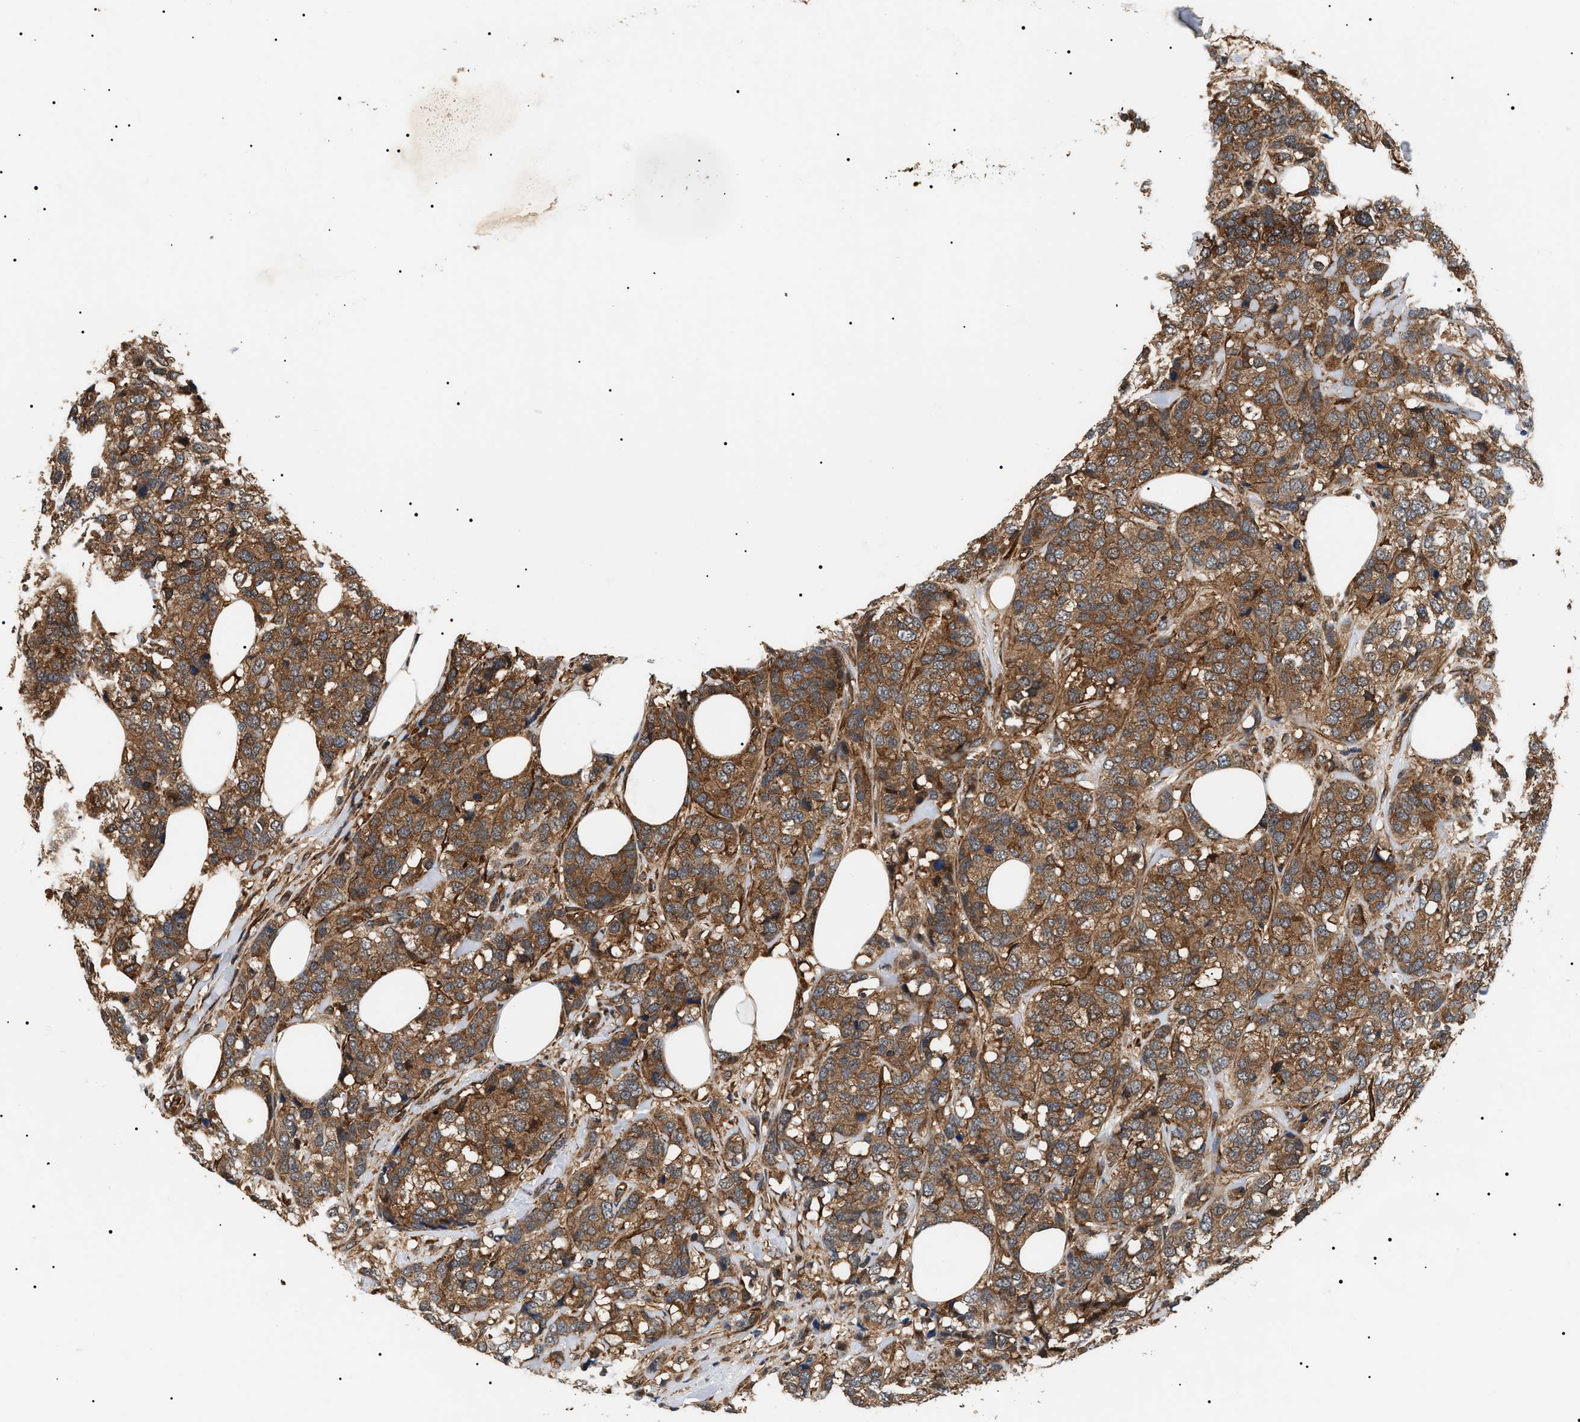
{"staining": {"intensity": "moderate", "quantity": ">75%", "location": "cytoplasmic/membranous"}, "tissue": "breast cancer", "cell_type": "Tumor cells", "image_type": "cancer", "snomed": [{"axis": "morphology", "description": "Lobular carcinoma"}, {"axis": "topography", "description": "Breast"}], "caption": "Human breast cancer stained with a brown dye reveals moderate cytoplasmic/membranous positive positivity in about >75% of tumor cells.", "gene": "SH3GLB2", "patient": {"sex": "female", "age": 59}}